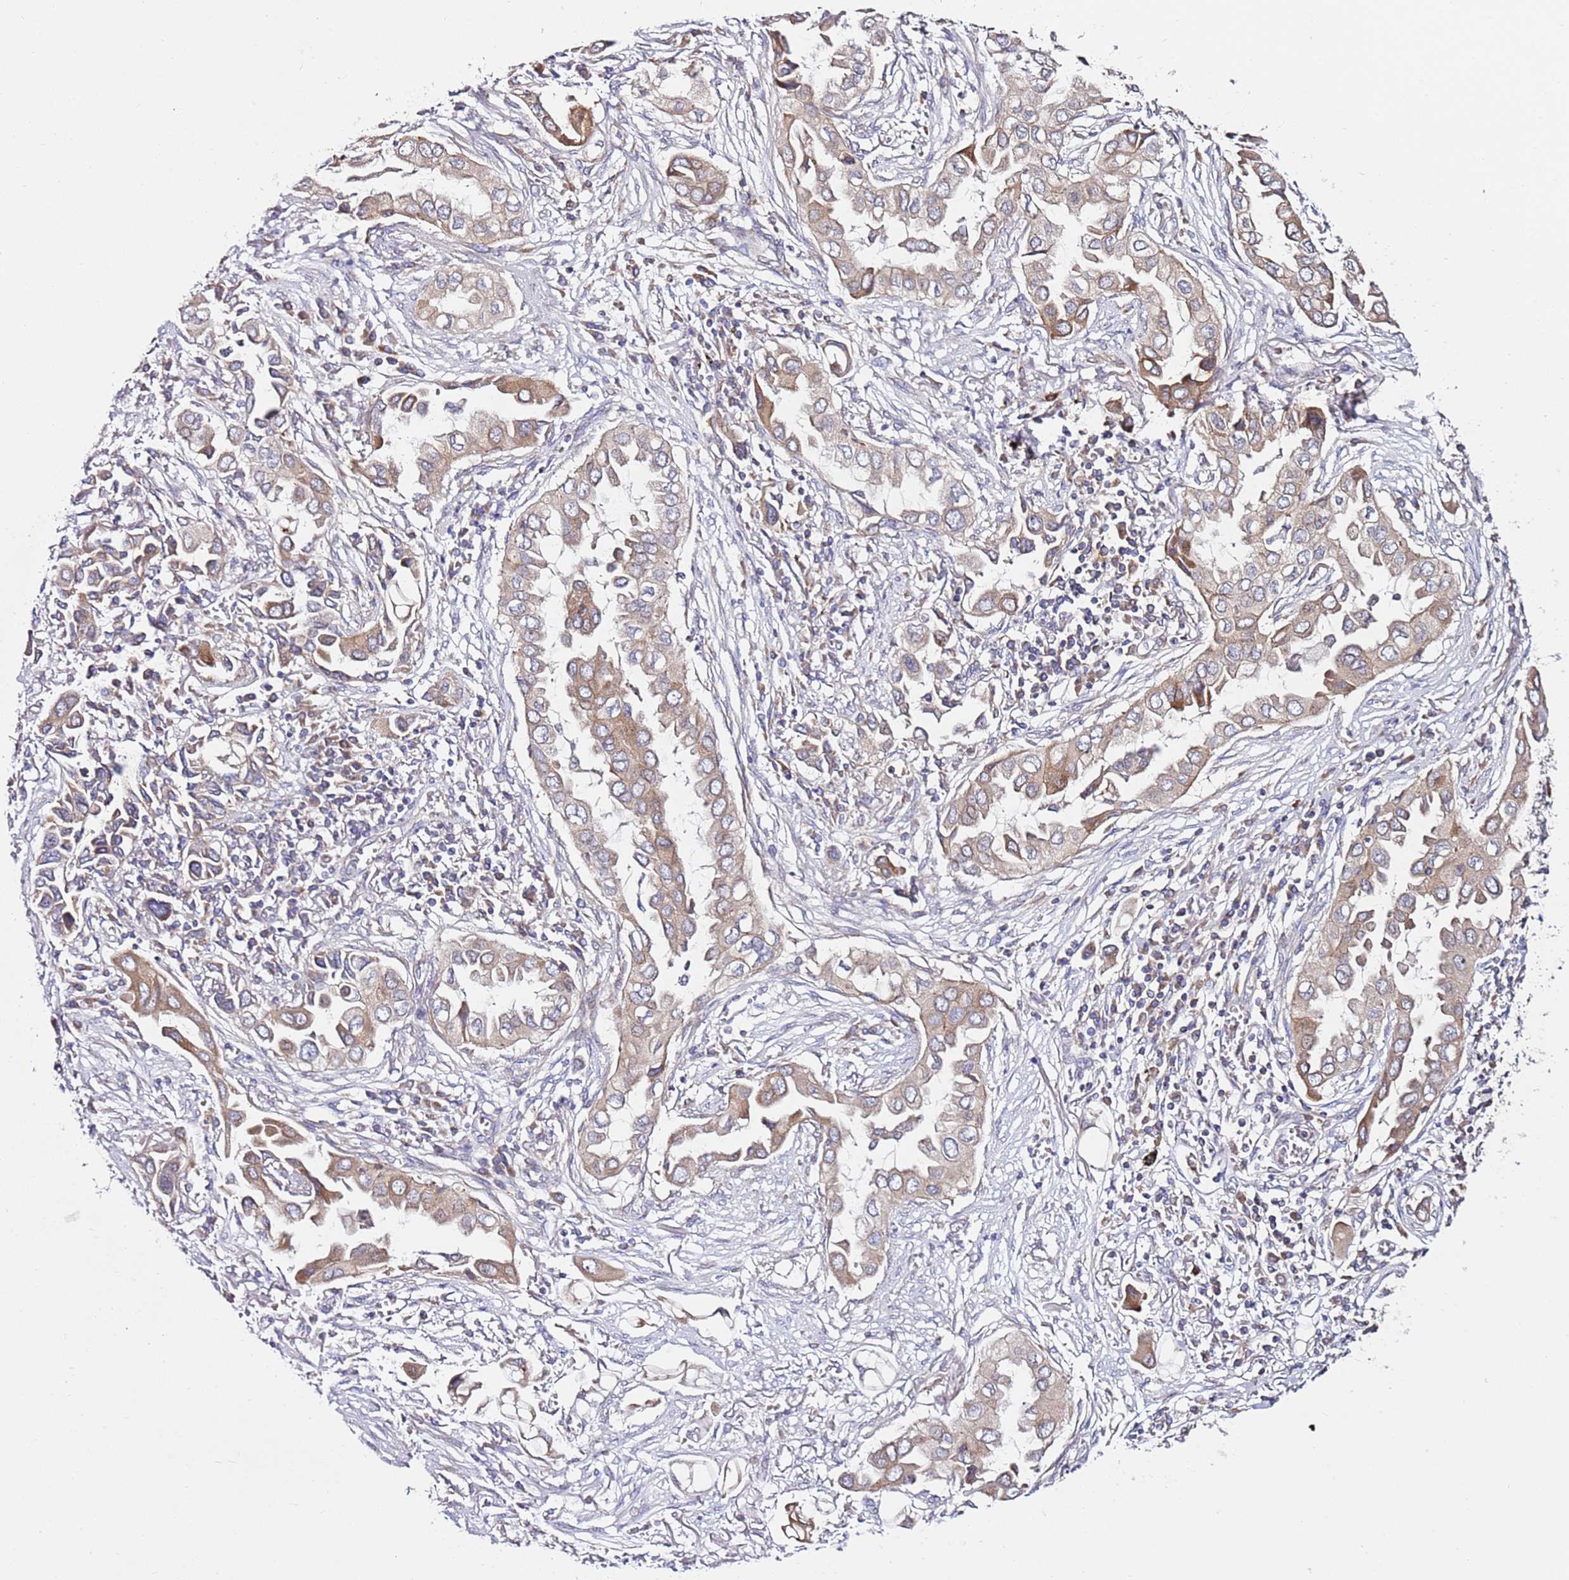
{"staining": {"intensity": "moderate", "quantity": ">75%", "location": "cytoplasmic/membranous"}, "tissue": "lung cancer", "cell_type": "Tumor cells", "image_type": "cancer", "snomed": [{"axis": "morphology", "description": "Adenocarcinoma, NOS"}, {"axis": "topography", "description": "Lung"}], "caption": "Immunohistochemistry staining of lung cancer, which demonstrates medium levels of moderate cytoplasmic/membranous positivity in approximately >75% of tumor cells indicating moderate cytoplasmic/membranous protein expression. The staining was performed using DAB (3,3'-diaminobenzidine) (brown) for protein detection and nuclei were counterstained in hematoxylin (blue).", "gene": "CNOT9", "patient": {"sex": "female", "age": 76}}